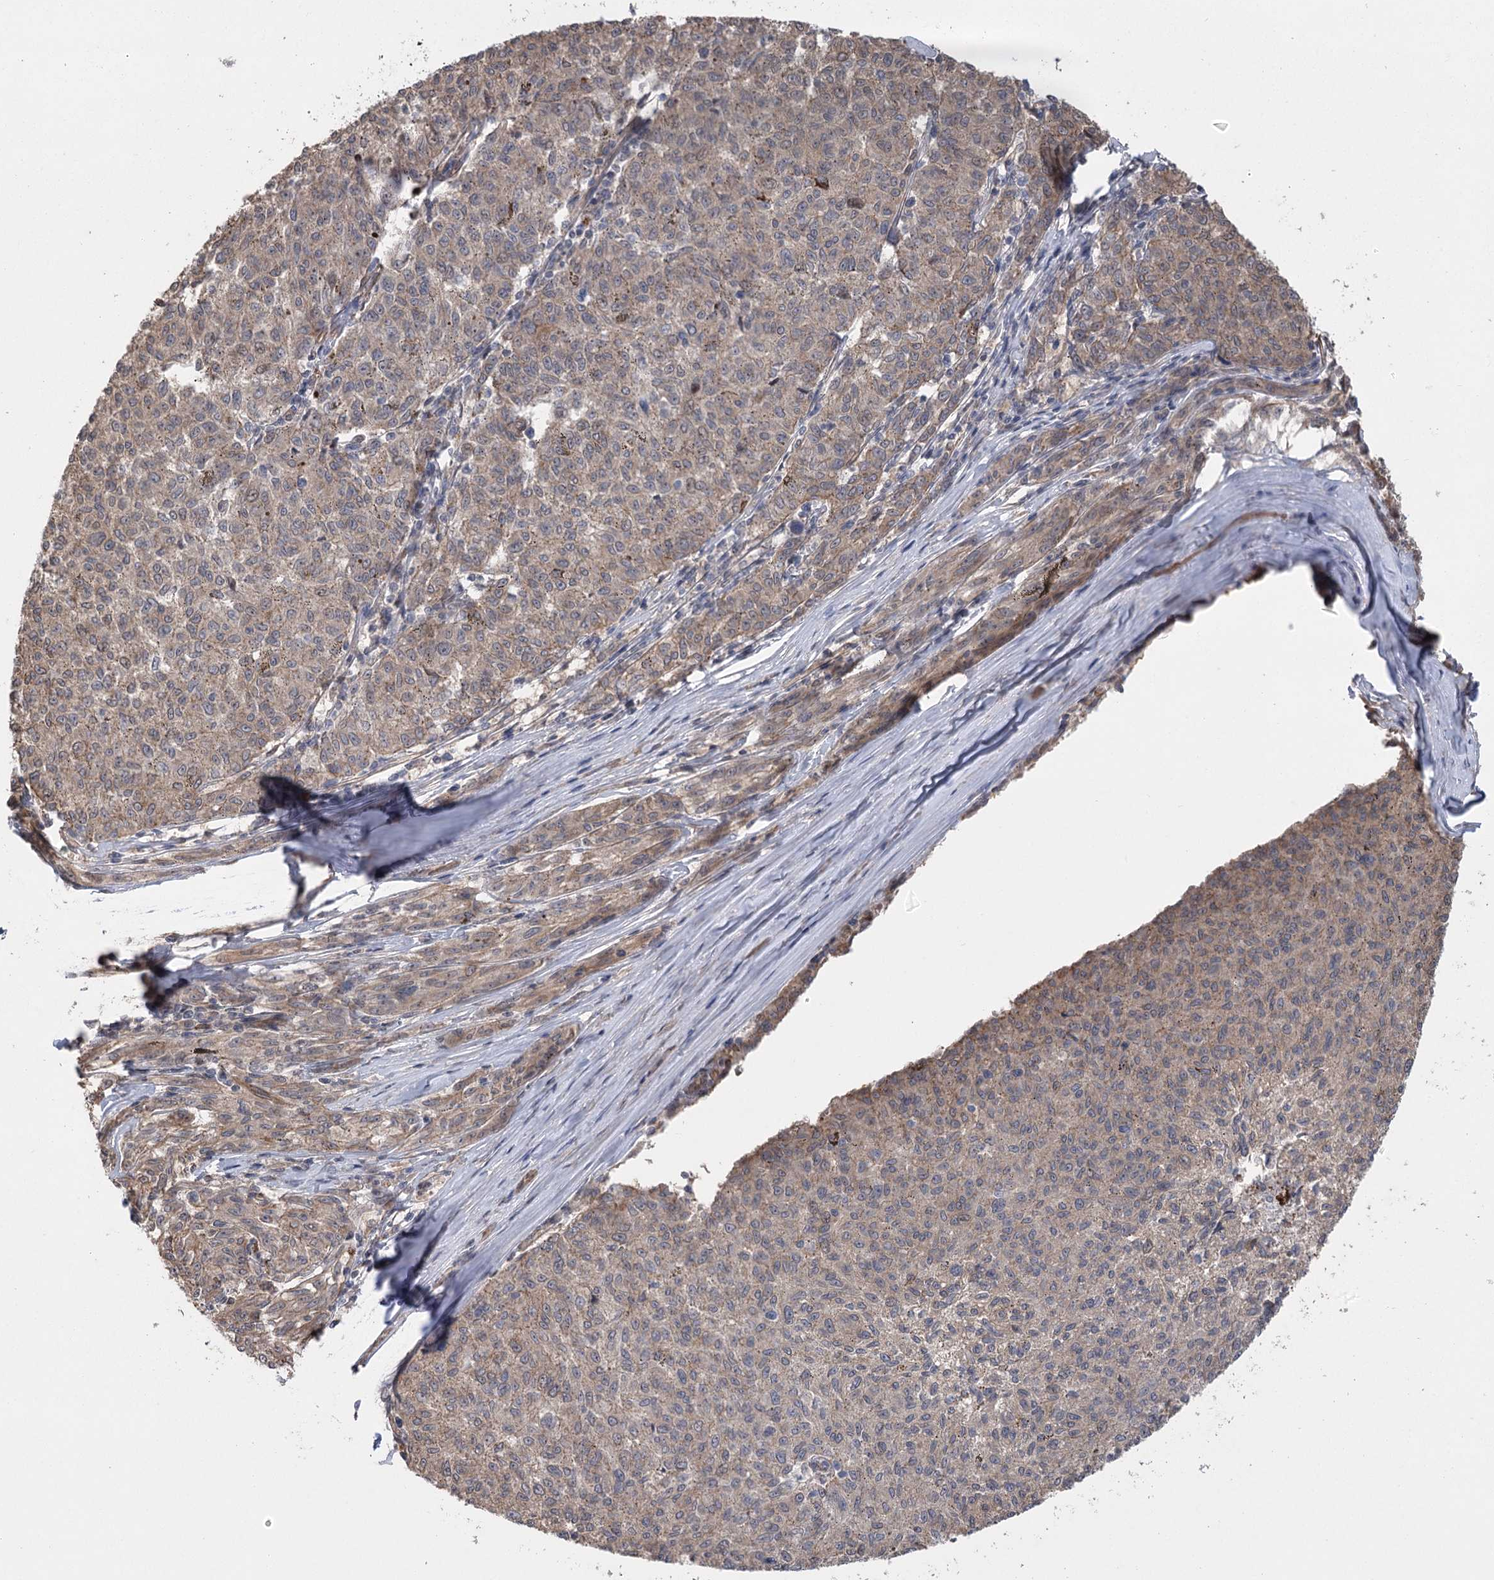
{"staining": {"intensity": "weak", "quantity": "25%-75%", "location": "cytoplasmic/membranous"}, "tissue": "melanoma", "cell_type": "Tumor cells", "image_type": "cancer", "snomed": [{"axis": "morphology", "description": "Malignant melanoma, NOS"}, {"axis": "topography", "description": "Skin"}], "caption": "Tumor cells show low levels of weak cytoplasmic/membranous positivity in approximately 25%-75% of cells in human melanoma.", "gene": "RWDD4", "patient": {"sex": "female", "age": 72}}